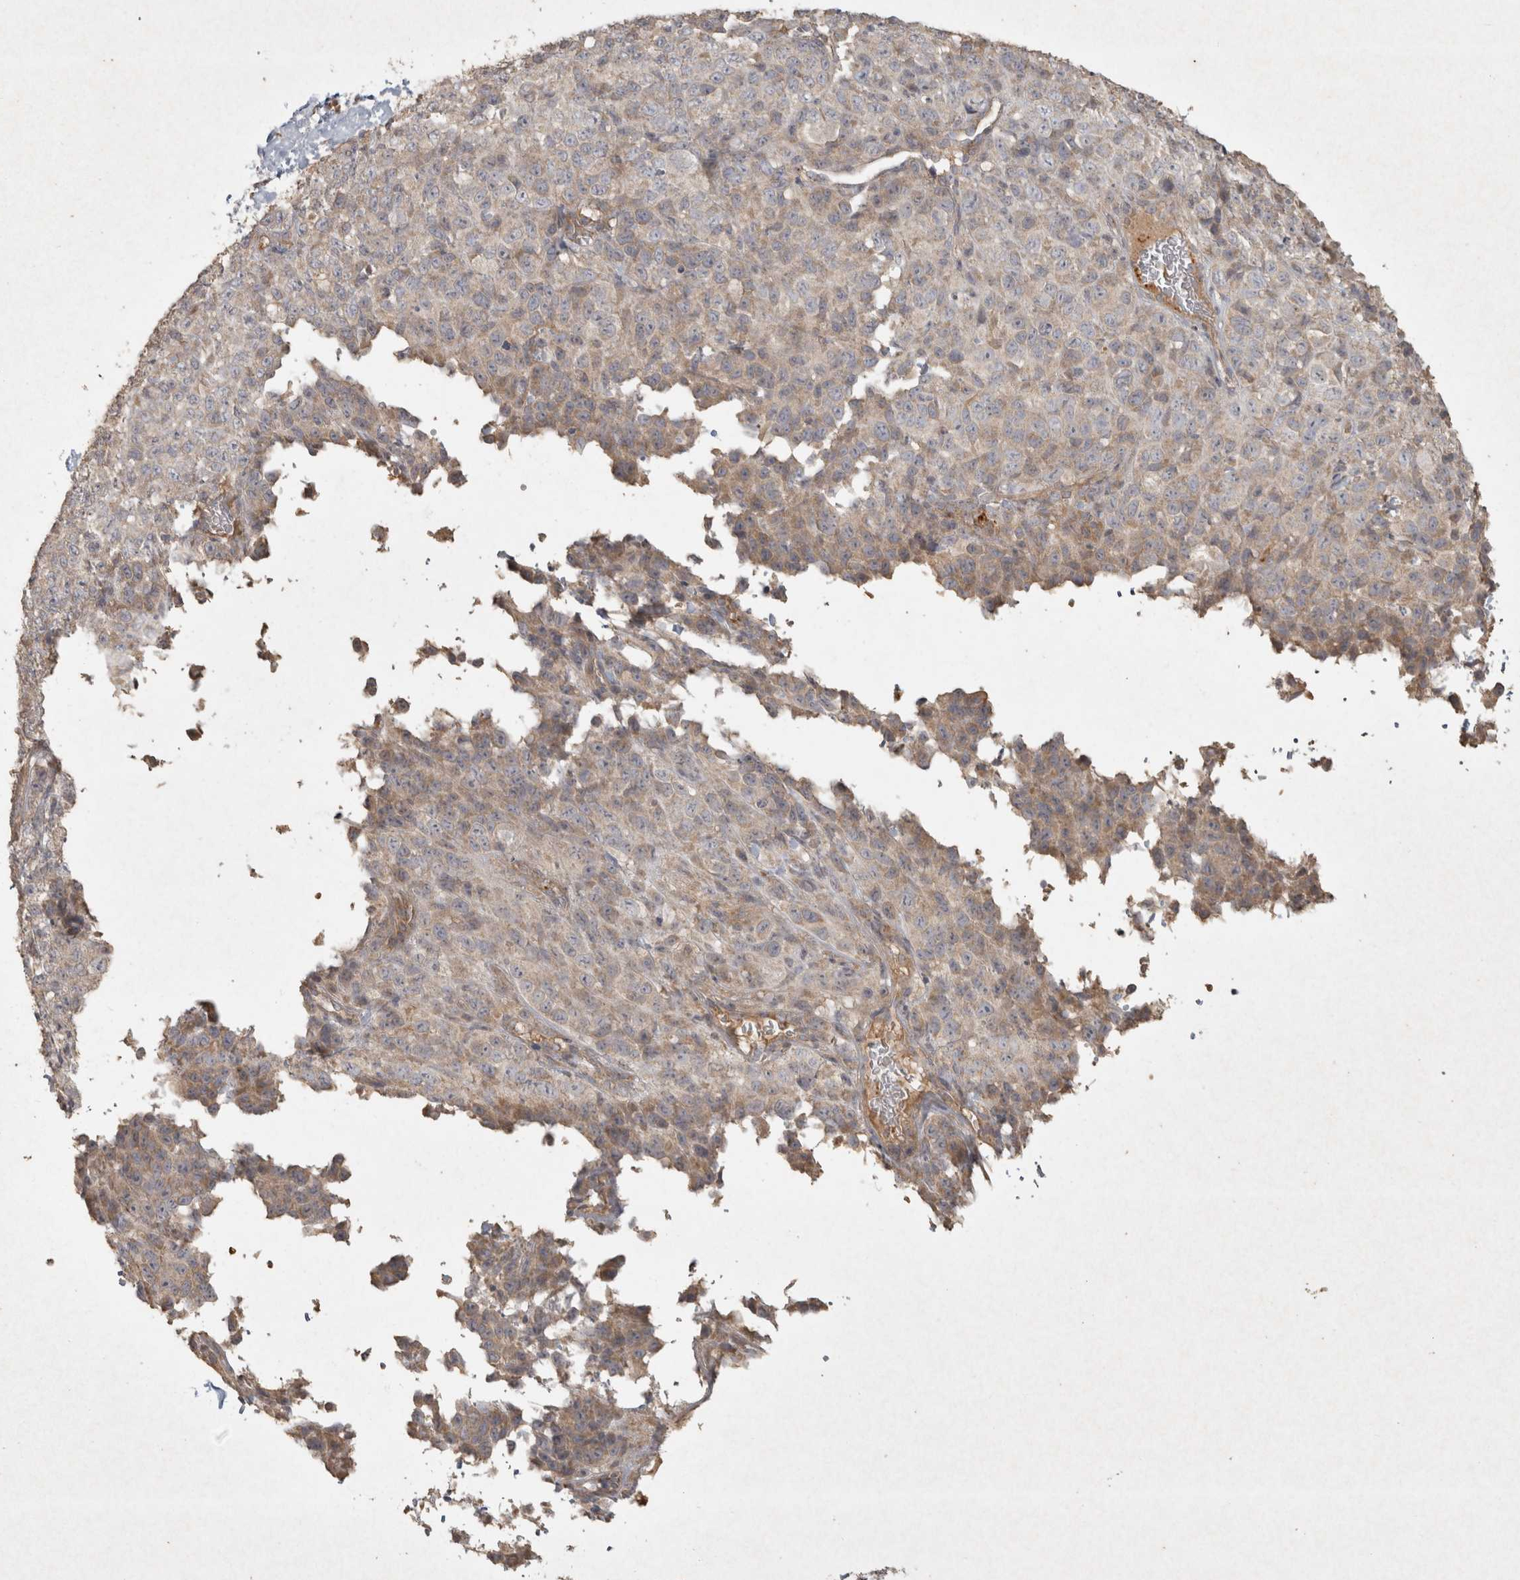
{"staining": {"intensity": "weak", "quantity": "25%-75%", "location": "cytoplasmic/membranous"}, "tissue": "melanoma", "cell_type": "Tumor cells", "image_type": "cancer", "snomed": [{"axis": "morphology", "description": "Malignant melanoma, Metastatic site"}, {"axis": "topography", "description": "Skin"}], "caption": "This photomicrograph displays immunohistochemistry staining of malignant melanoma (metastatic site), with low weak cytoplasmic/membranous staining in about 25%-75% of tumor cells.", "gene": "OSTN", "patient": {"sex": "female", "age": 72}}